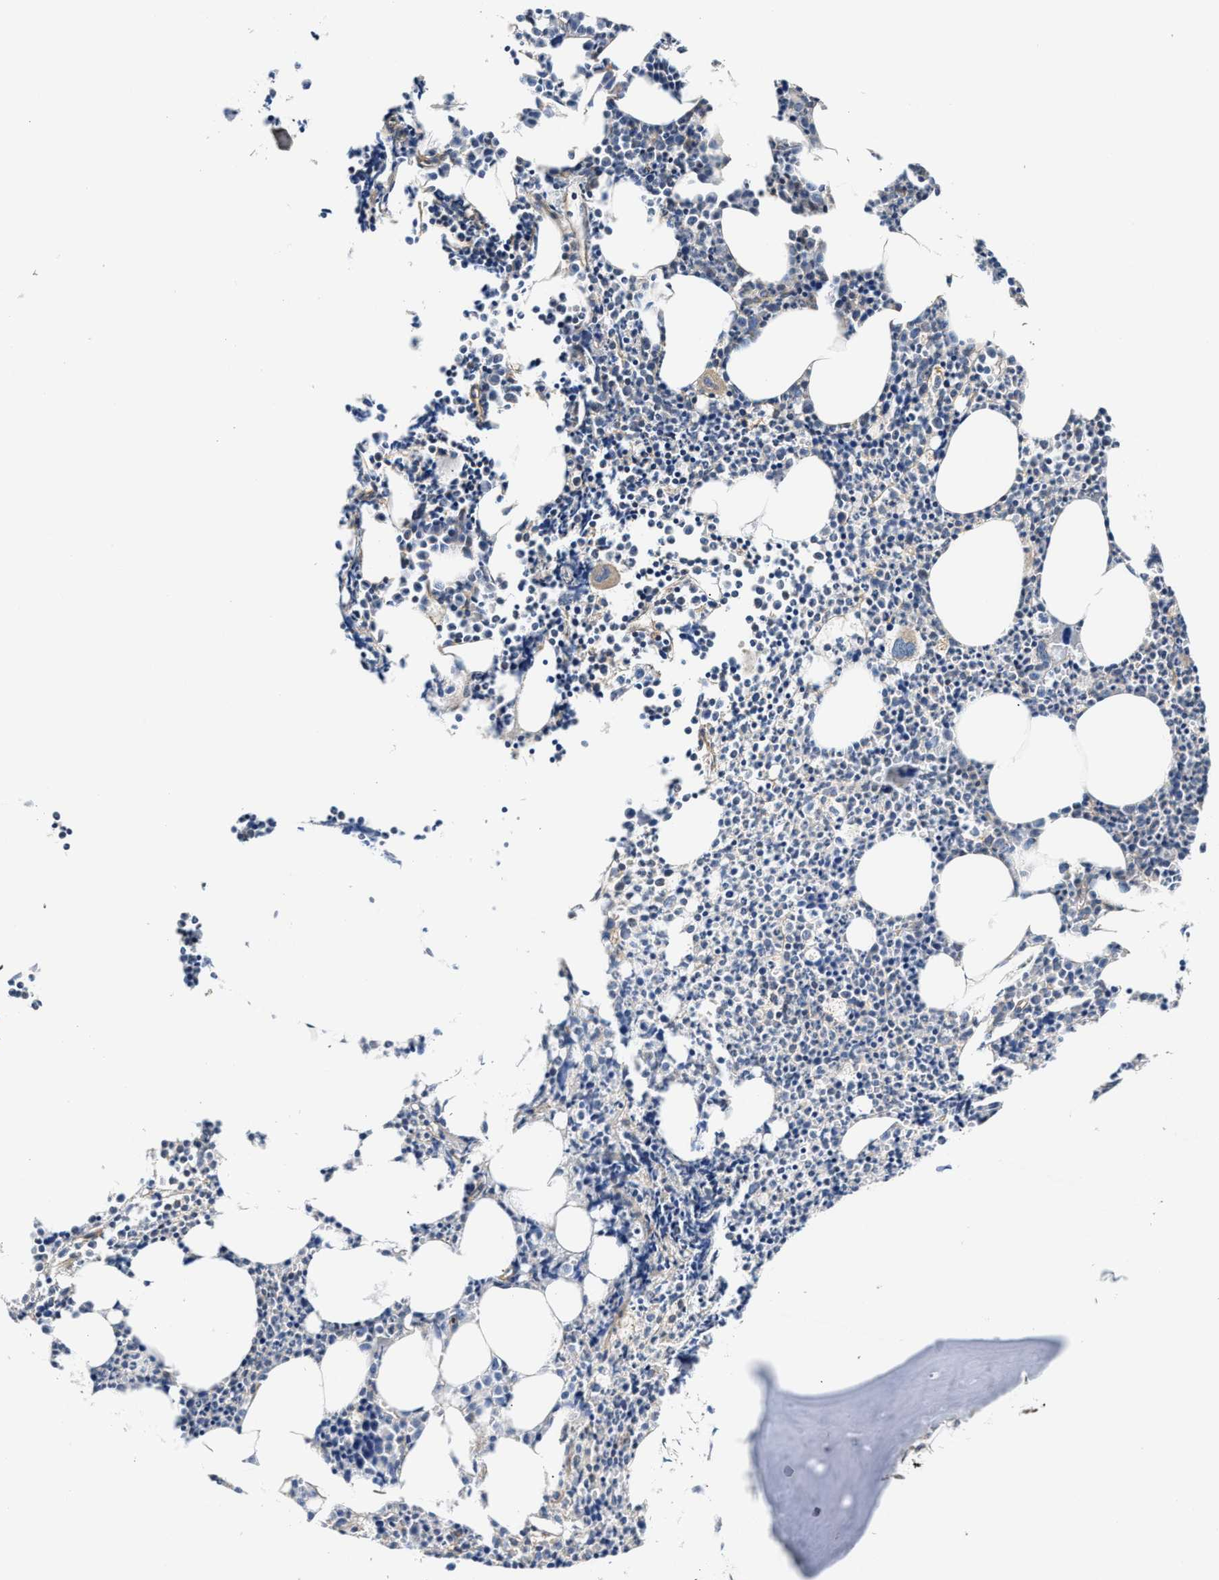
{"staining": {"intensity": "moderate", "quantity": "<25%", "location": "cytoplasmic/membranous"}, "tissue": "bone marrow", "cell_type": "Hematopoietic cells", "image_type": "normal", "snomed": [{"axis": "morphology", "description": "Normal tissue, NOS"}, {"axis": "morphology", "description": "Inflammation, NOS"}, {"axis": "topography", "description": "Bone marrow"}], "caption": "IHC histopathology image of benign bone marrow: bone marrow stained using immunohistochemistry (IHC) reveals low levels of moderate protein expression localized specifically in the cytoplasmic/membranous of hematopoietic cells, appearing as a cytoplasmic/membranous brown color.", "gene": "TEX2", "patient": {"sex": "female", "age": 53}}